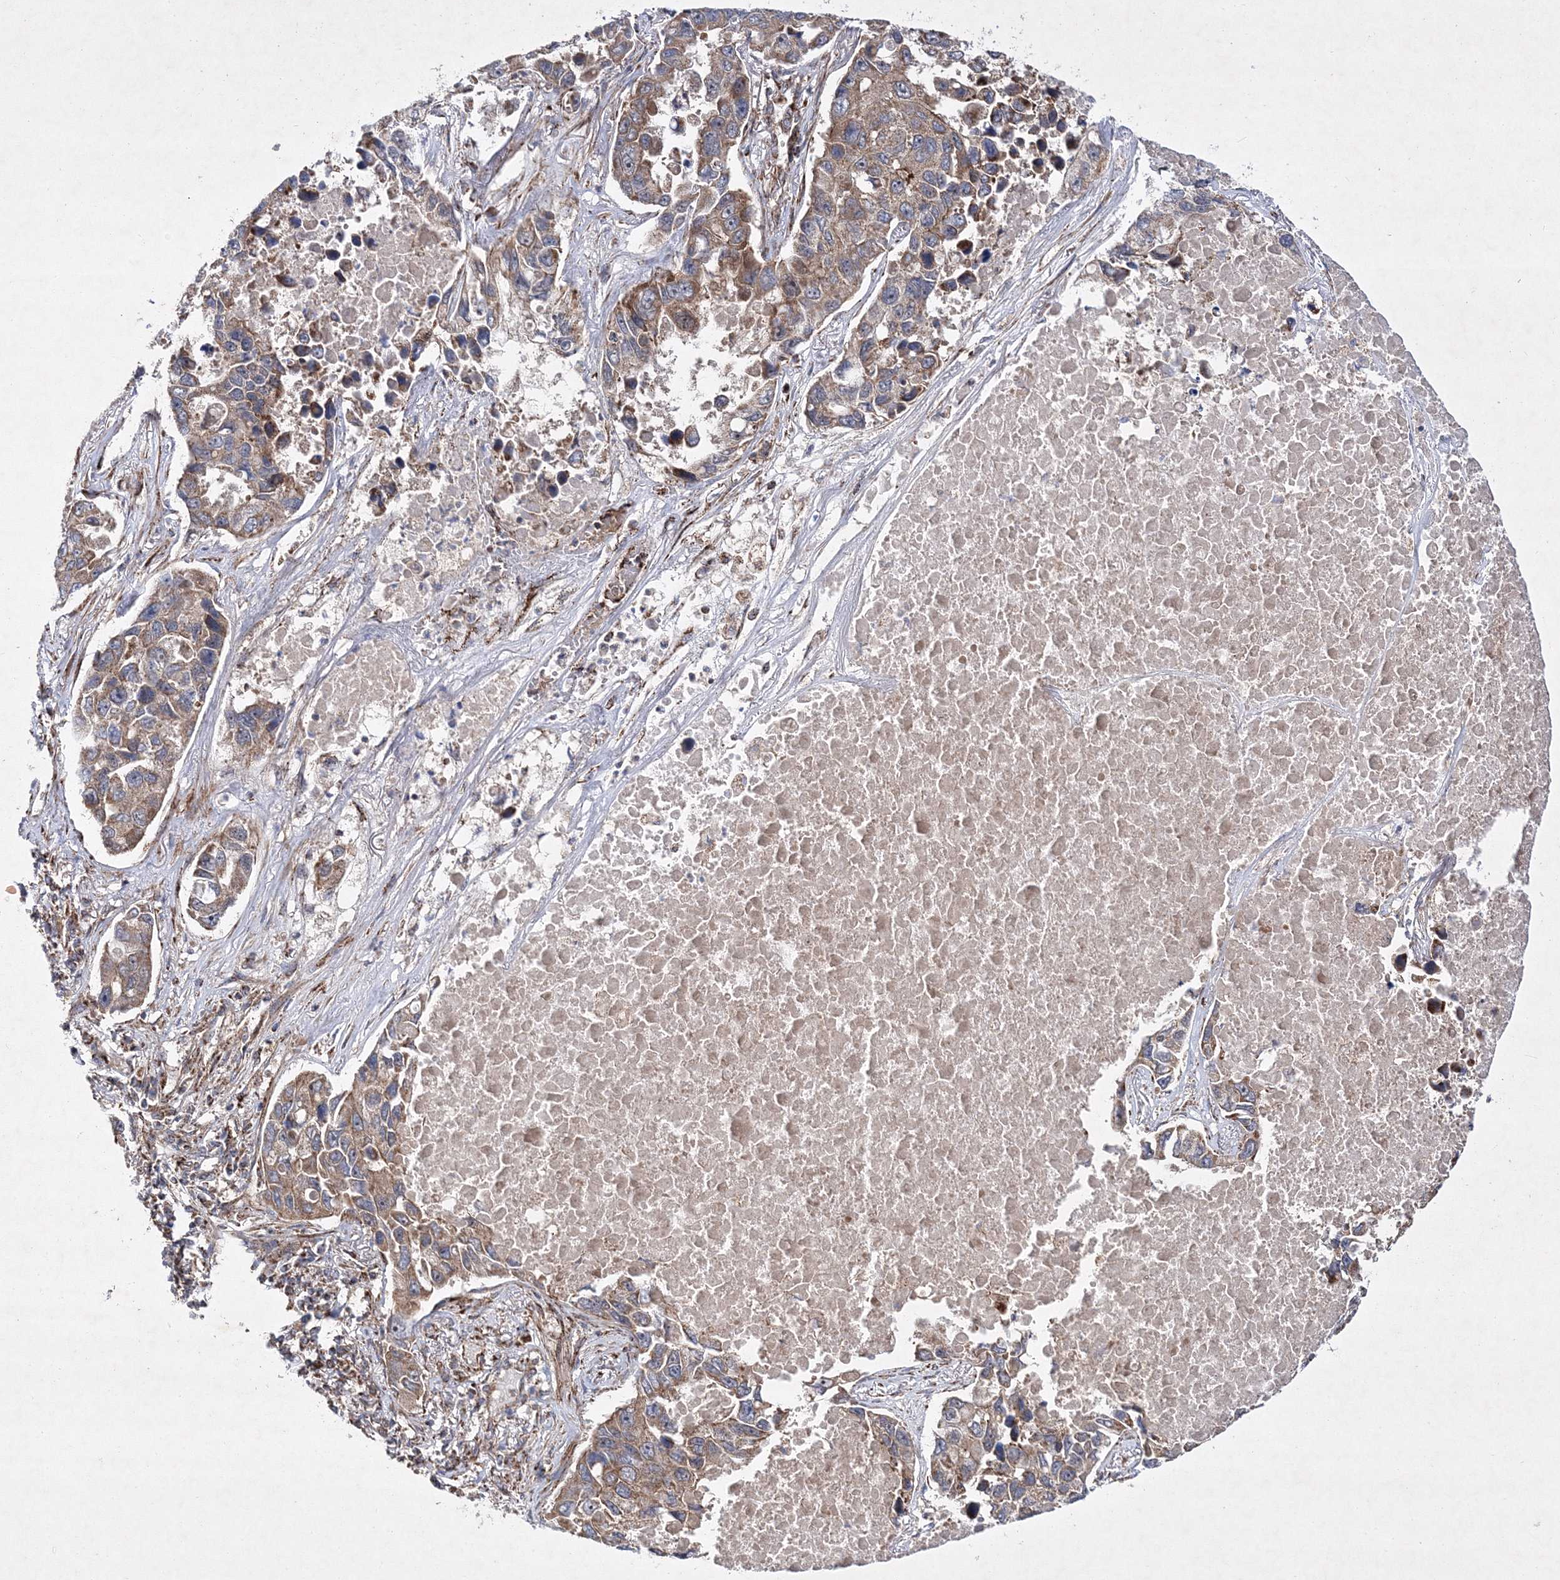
{"staining": {"intensity": "moderate", "quantity": ">75%", "location": "cytoplasmic/membranous"}, "tissue": "lung cancer", "cell_type": "Tumor cells", "image_type": "cancer", "snomed": [{"axis": "morphology", "description": "Adenocarcinoma, NOS"}, {"axis": "topography", "description": "Lung"}], "caption": "Immunohistochemistry of lung adenocarcinoma demonstrates medium levels of moderate cytoplasmic/membranous positivity in approximately >75% of tumor cells.", "gene": "SCRN3", "patient": {"sex": "male", "age": 64}}